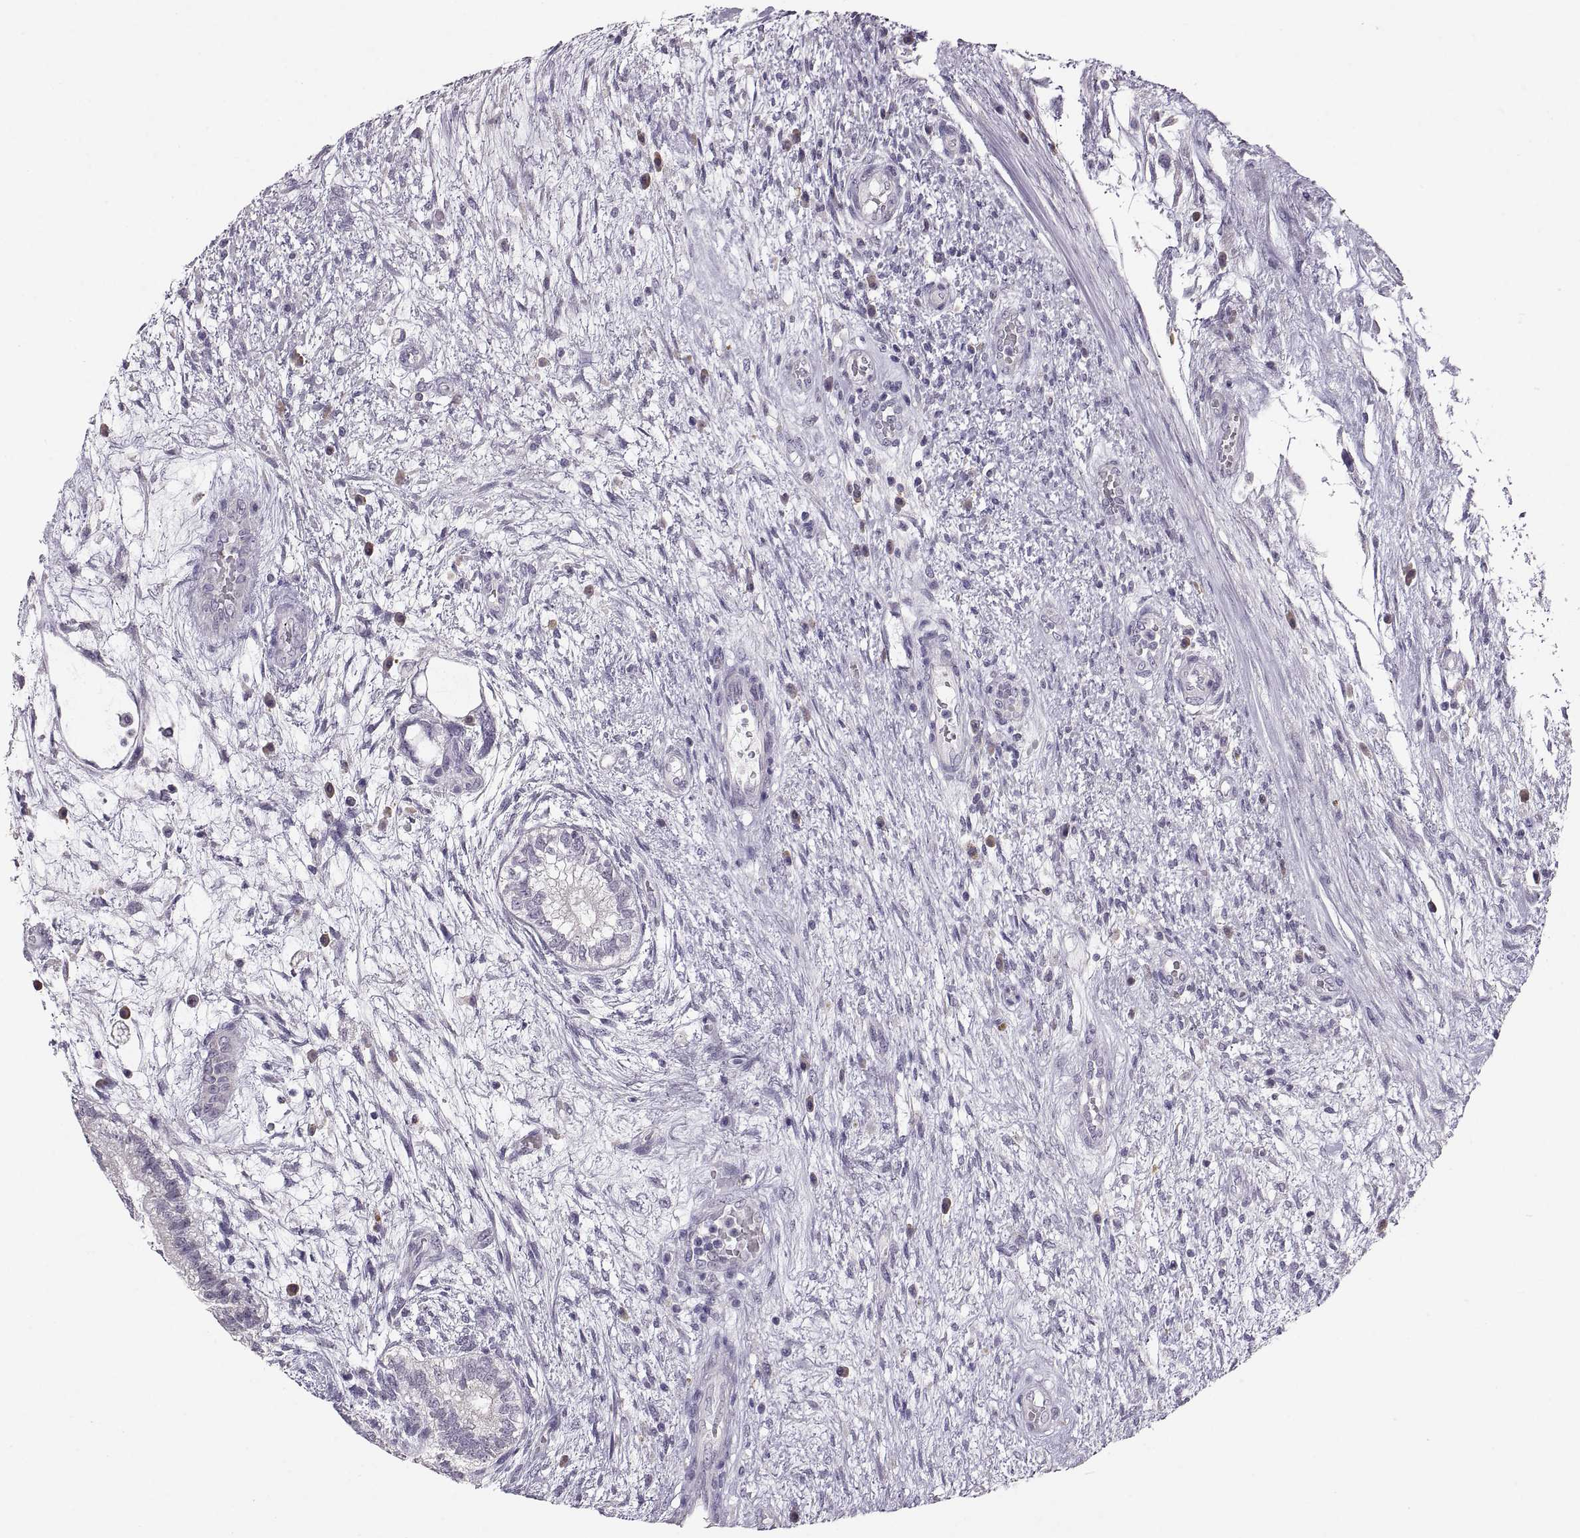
{"staining": {"intensity": "negative", "quantity": "none", "location": "none"}, "tissue": "testis cancer", "cell_type": "Tumor cells", "image_type": "cancer", "snomed": [{"axis": "morphology", "description": "Normal tissue, NOS"}, {"axis": "morphology", "description": "Carcinoma, Embryonal, NOS"}, {"axis": "topography", "description": "Testis"}, {"axis": "topography", "description": "Epididymis"}], "caption": "Embryonal carcinoma (testis) was stained to show a protein in brown. There is no significant positivity in tumor cells. (Immunohistochemistry, brightfield microscopy, high magnification).", "gene": "MAGEB18", "patient": {"sex": "male", "age": 32}}